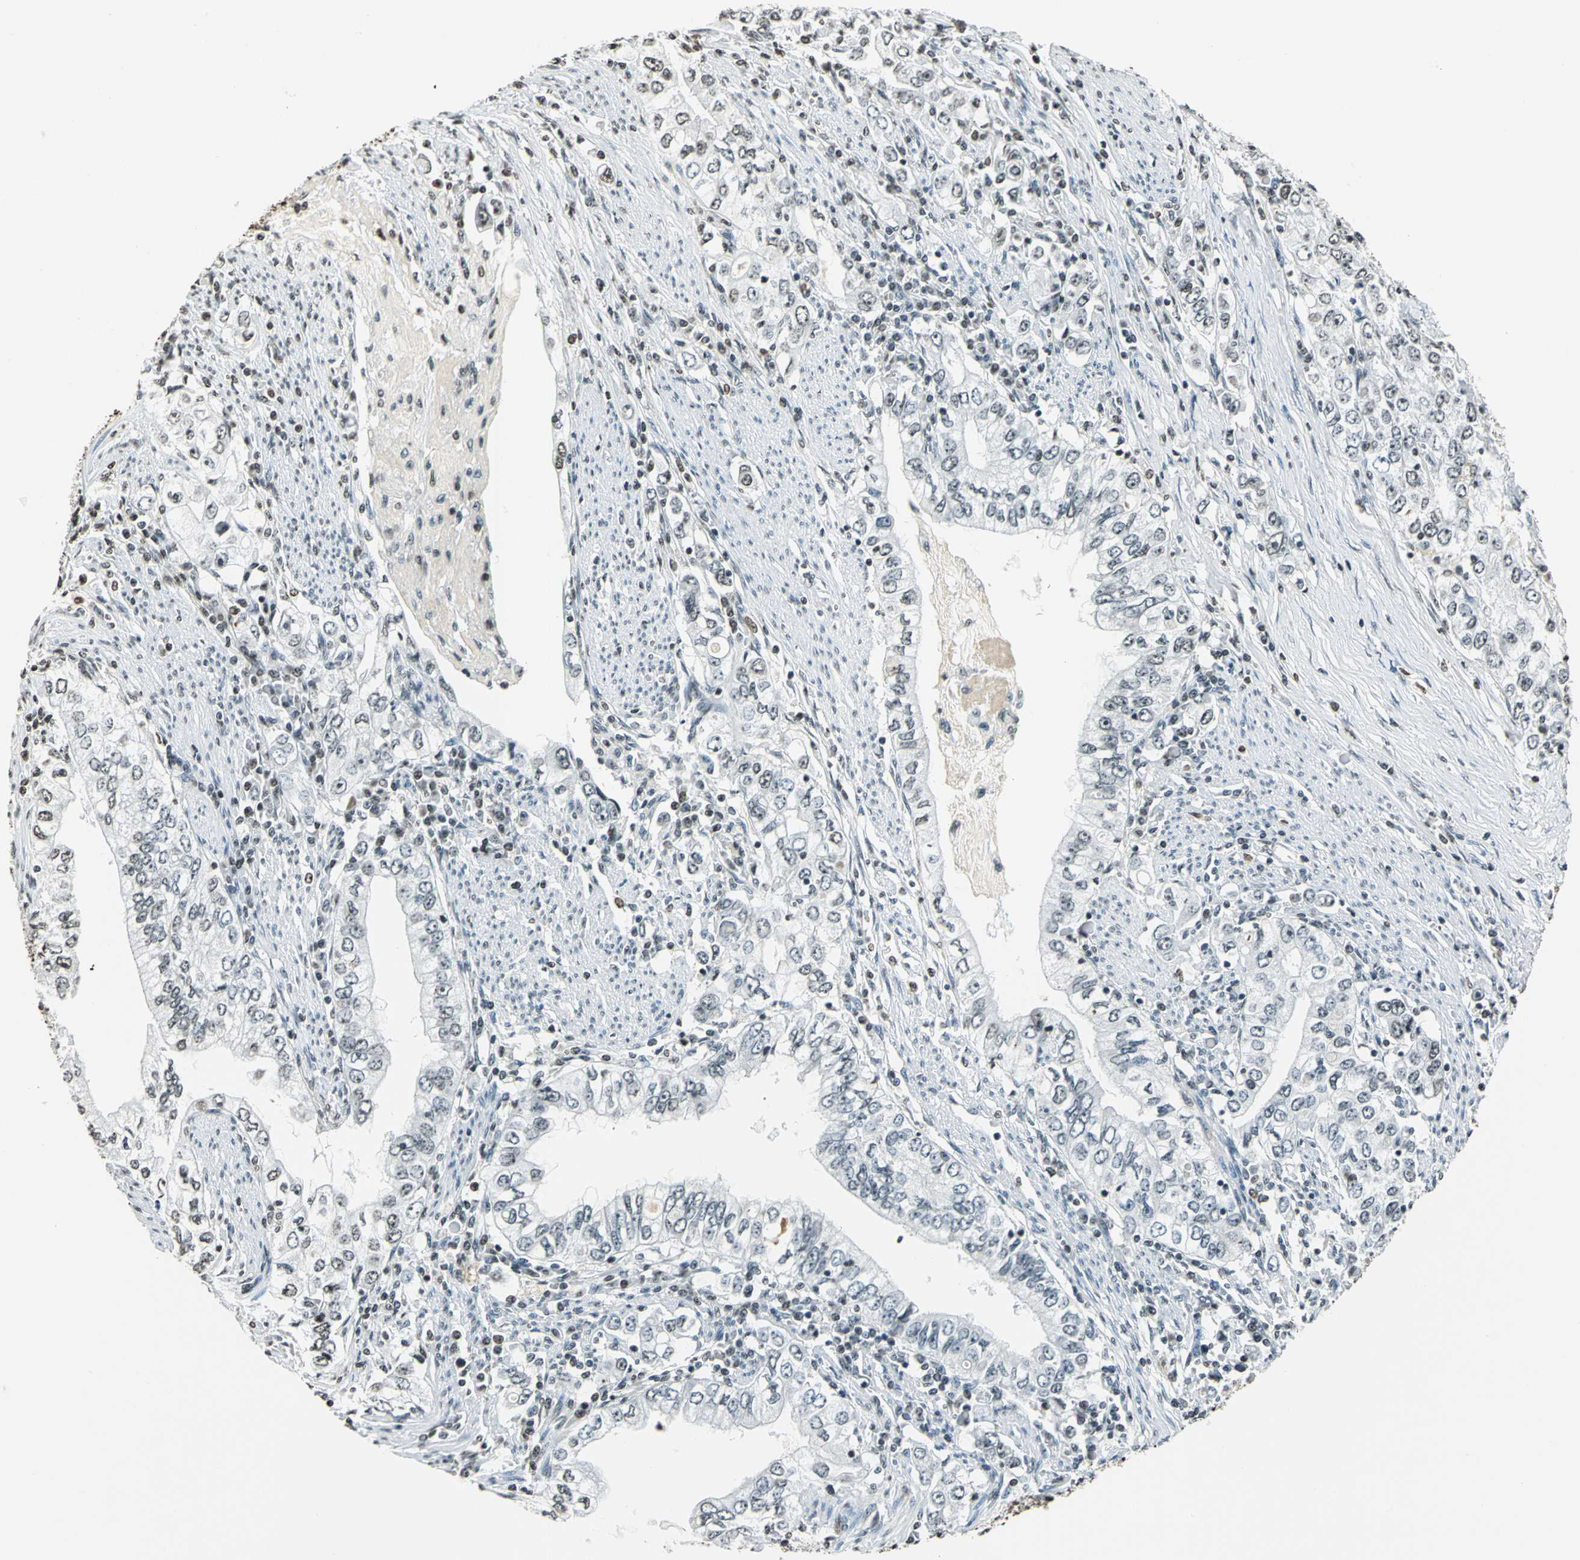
{"staining": {"intensity": "weak", "quantity": "<25%", "location": "nuclear"}, "tissue": "stomach cancer", "cell_type": "Tumor cells", "image_type": "cancer", "snomed": [{"axis": "morphology", "description": "Adenocarcinoma, NOS"}, {"axis": "topography", "description": "Stomach, lower"}], "caption": "High magnification brightfield microscopy of stomach cancer (adenocarcinoma) stained with DAB (brown) and counterstained with hematoxylin (blue): tumor cells show no significant expression. The staining is performed using DAB (3,3'-diaminobenzidine) brown chromogen with nuclei counter-stained in using hematoxylin.", "gene": "MCM4", "patient": {"sex": "female", "age": 72}}